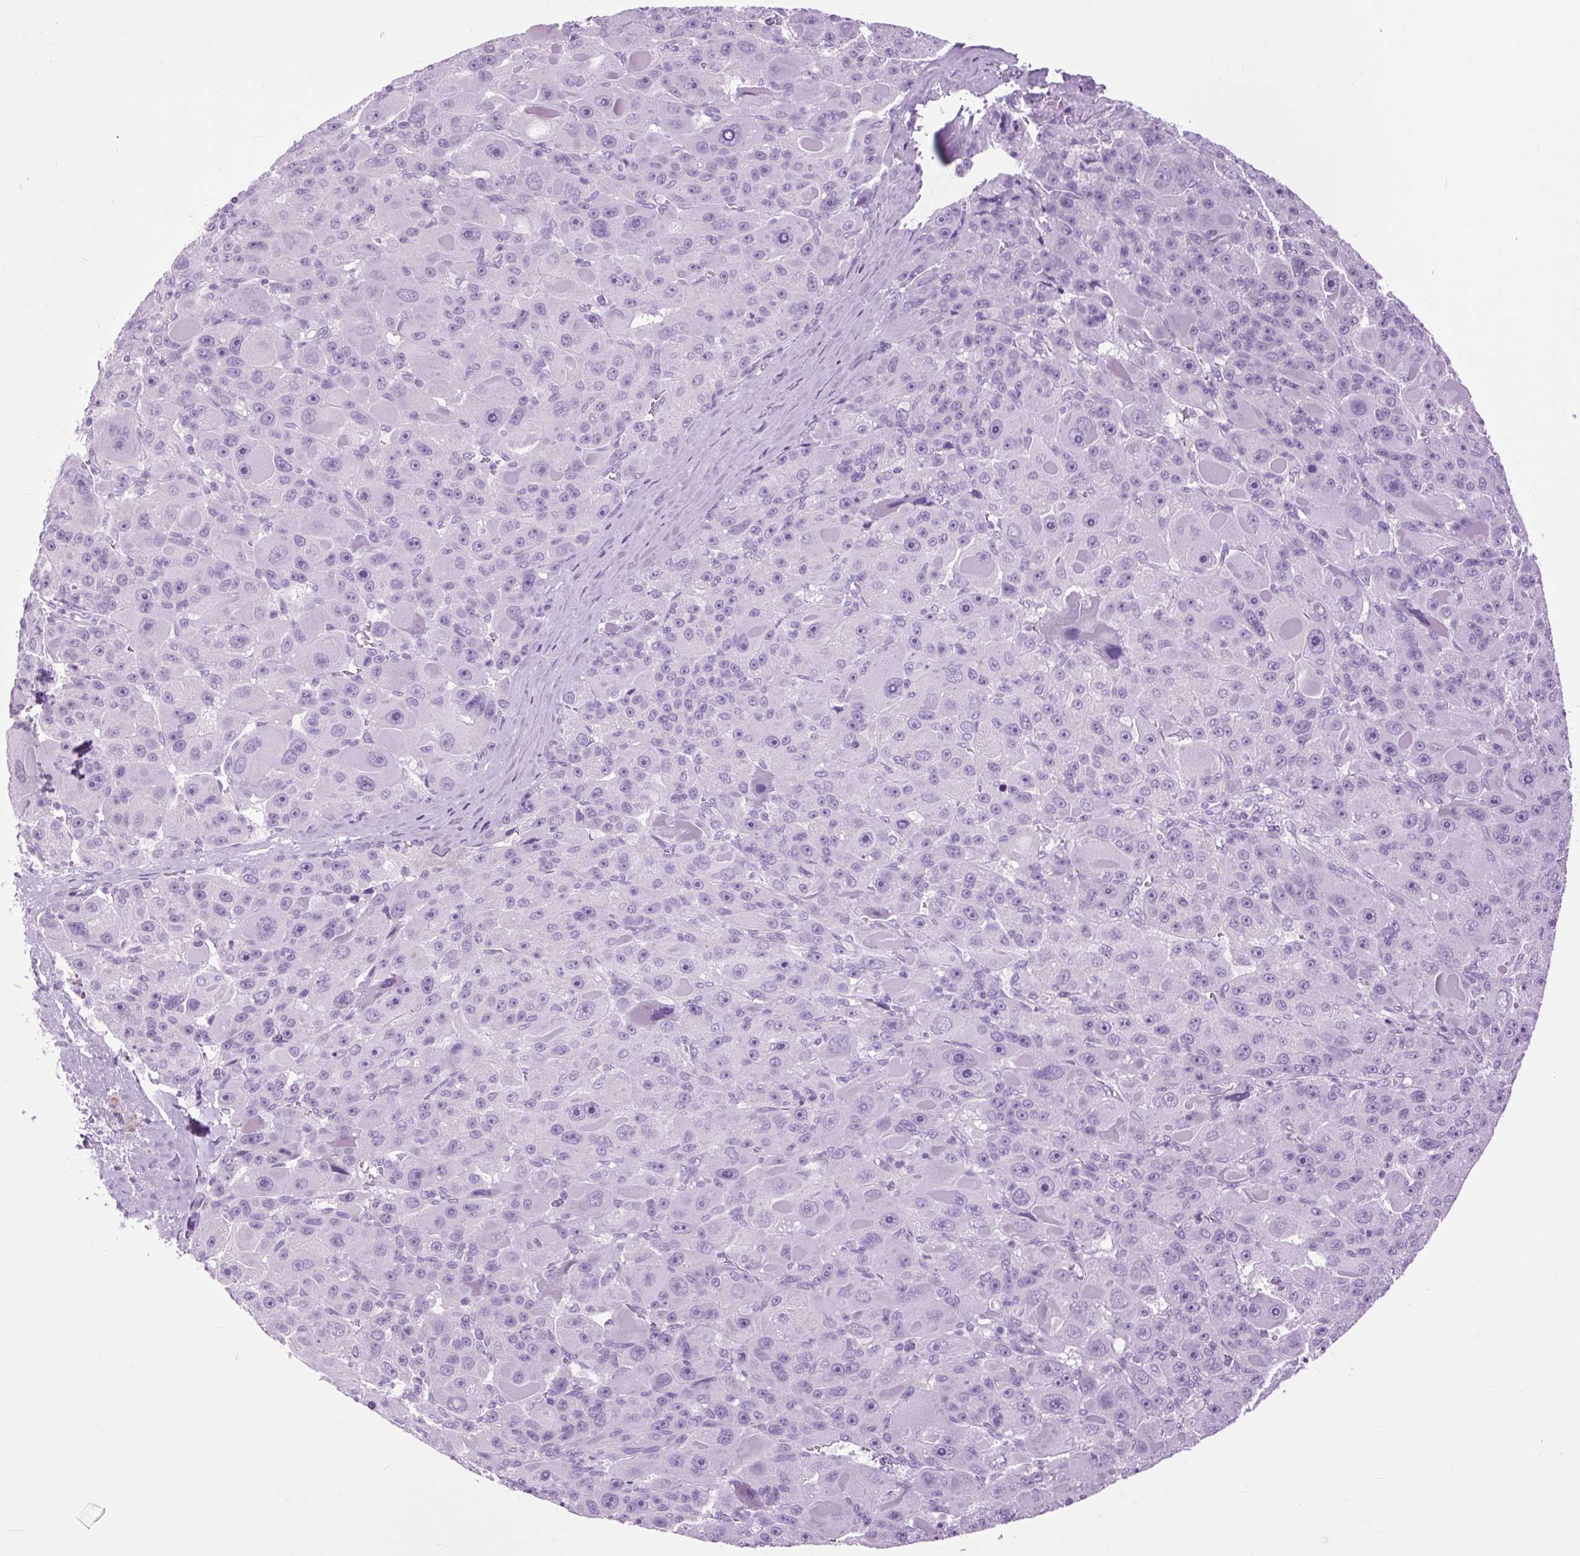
{"staining": {"intensity": "negative", "quantity": "none", "location": "none"}, "tissue": "liver cancer", "cell_type": "Tumor cells", "image_type": "cancer", "snomed": [{"axis": "morphology", "description": "Carcinoma, Hepatocellular, NOS"}, {"axis": "topography", "description": "Liver"}], "caption": "The immunohistochemistry photomicrograph has no significant positivity in tumor cells of liver cancer tissue.", "gene": "DPP6", "patient": {"sex": "male", "age": 76}}